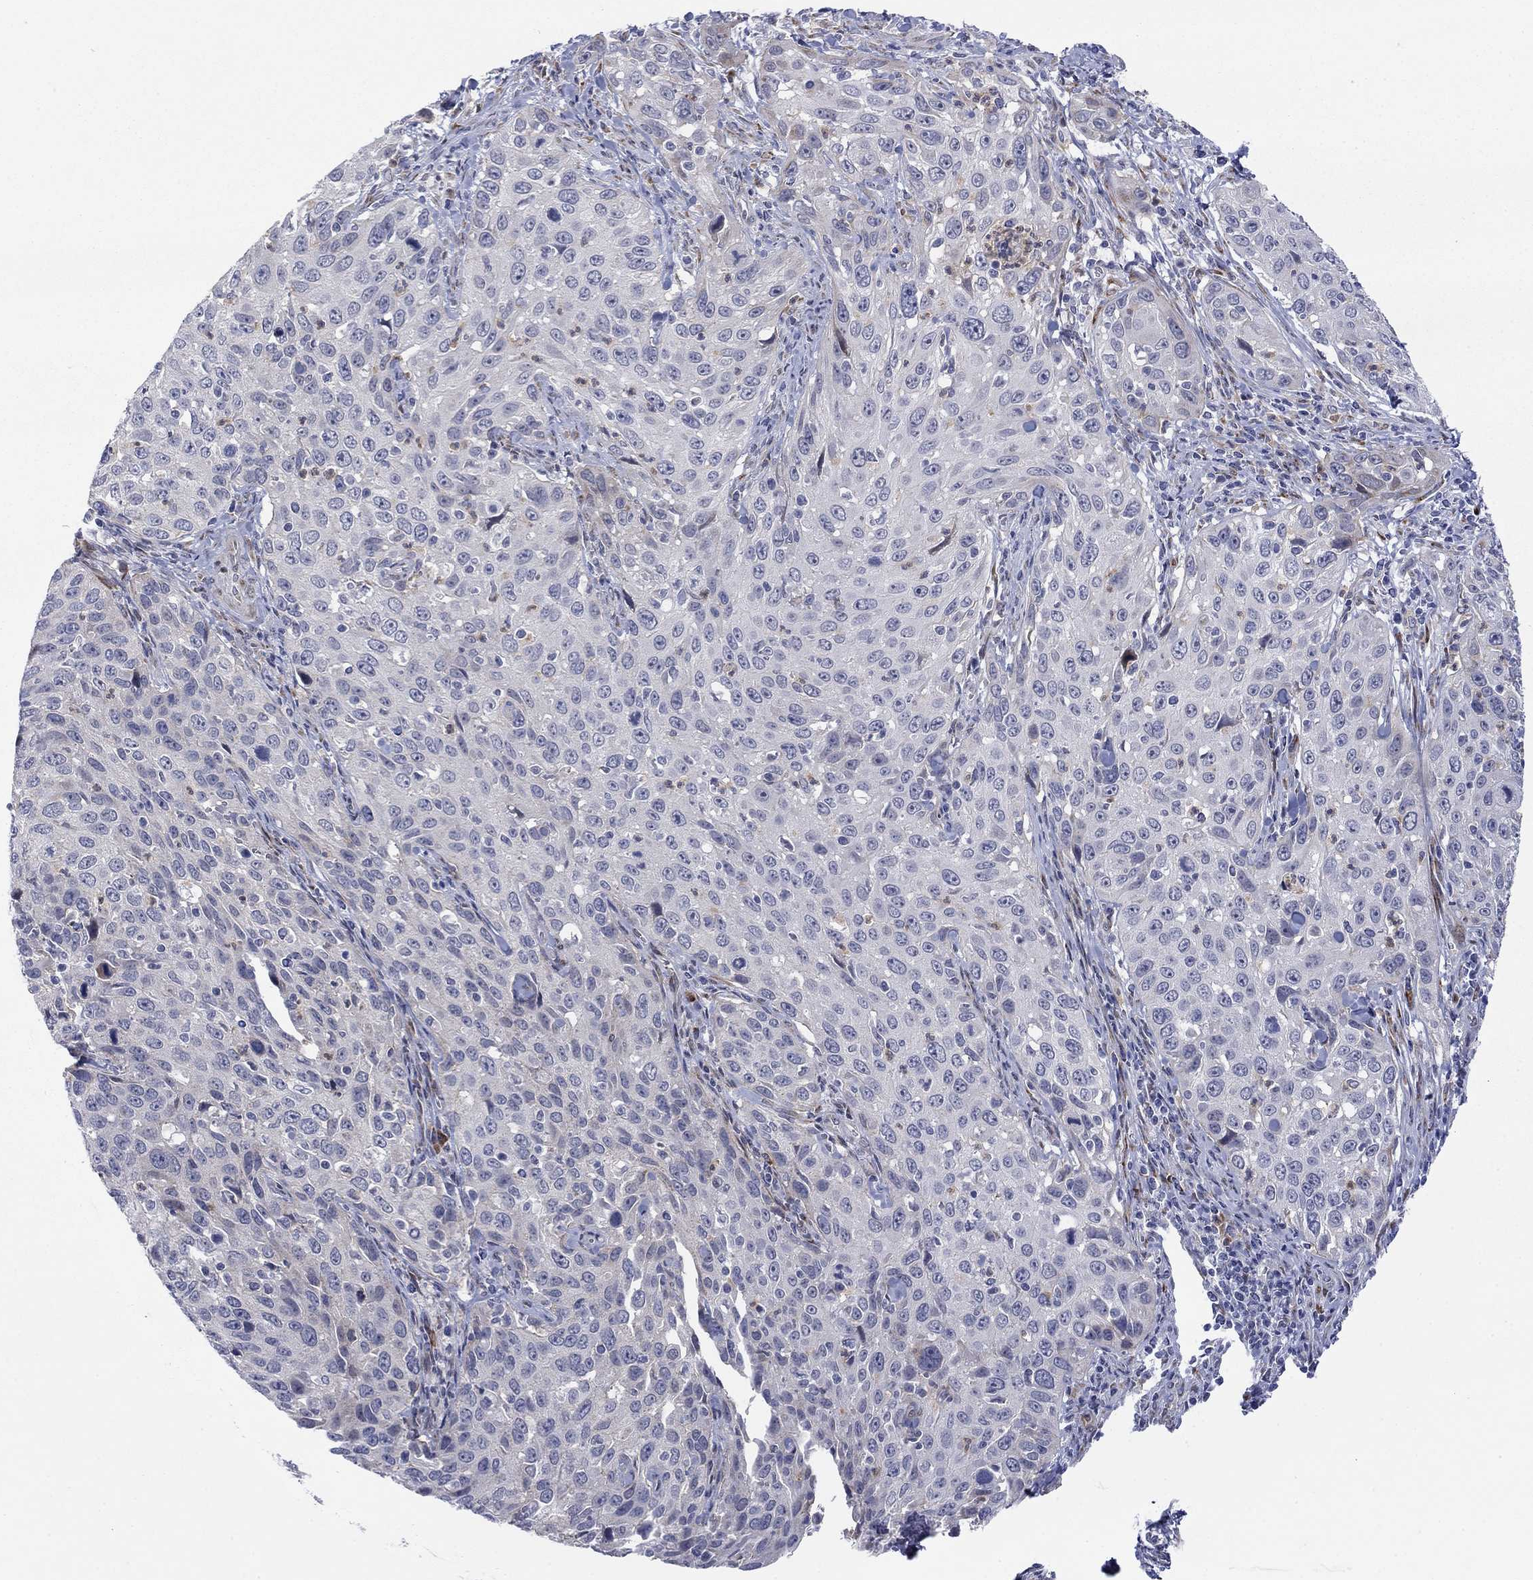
{"staining": {"intensity": "negative", "quantity": "none", "location": "none"}, "tissue": "cervical cancer", "cell_type": "Tumor cells", "image_type": "cancer", "snomed": [{"axis": "morphology", "description": "Squamous cell carcinoma, NOS"}, {"axis": "topography", "description": "Cervix"}], "caption": "This is a image of IHC staining of cervical squamous cell carcinoma, which shows no positivity in tumor cells.", "gene": "TTC21B", "patient": {"sex": "female", "age": 26}}